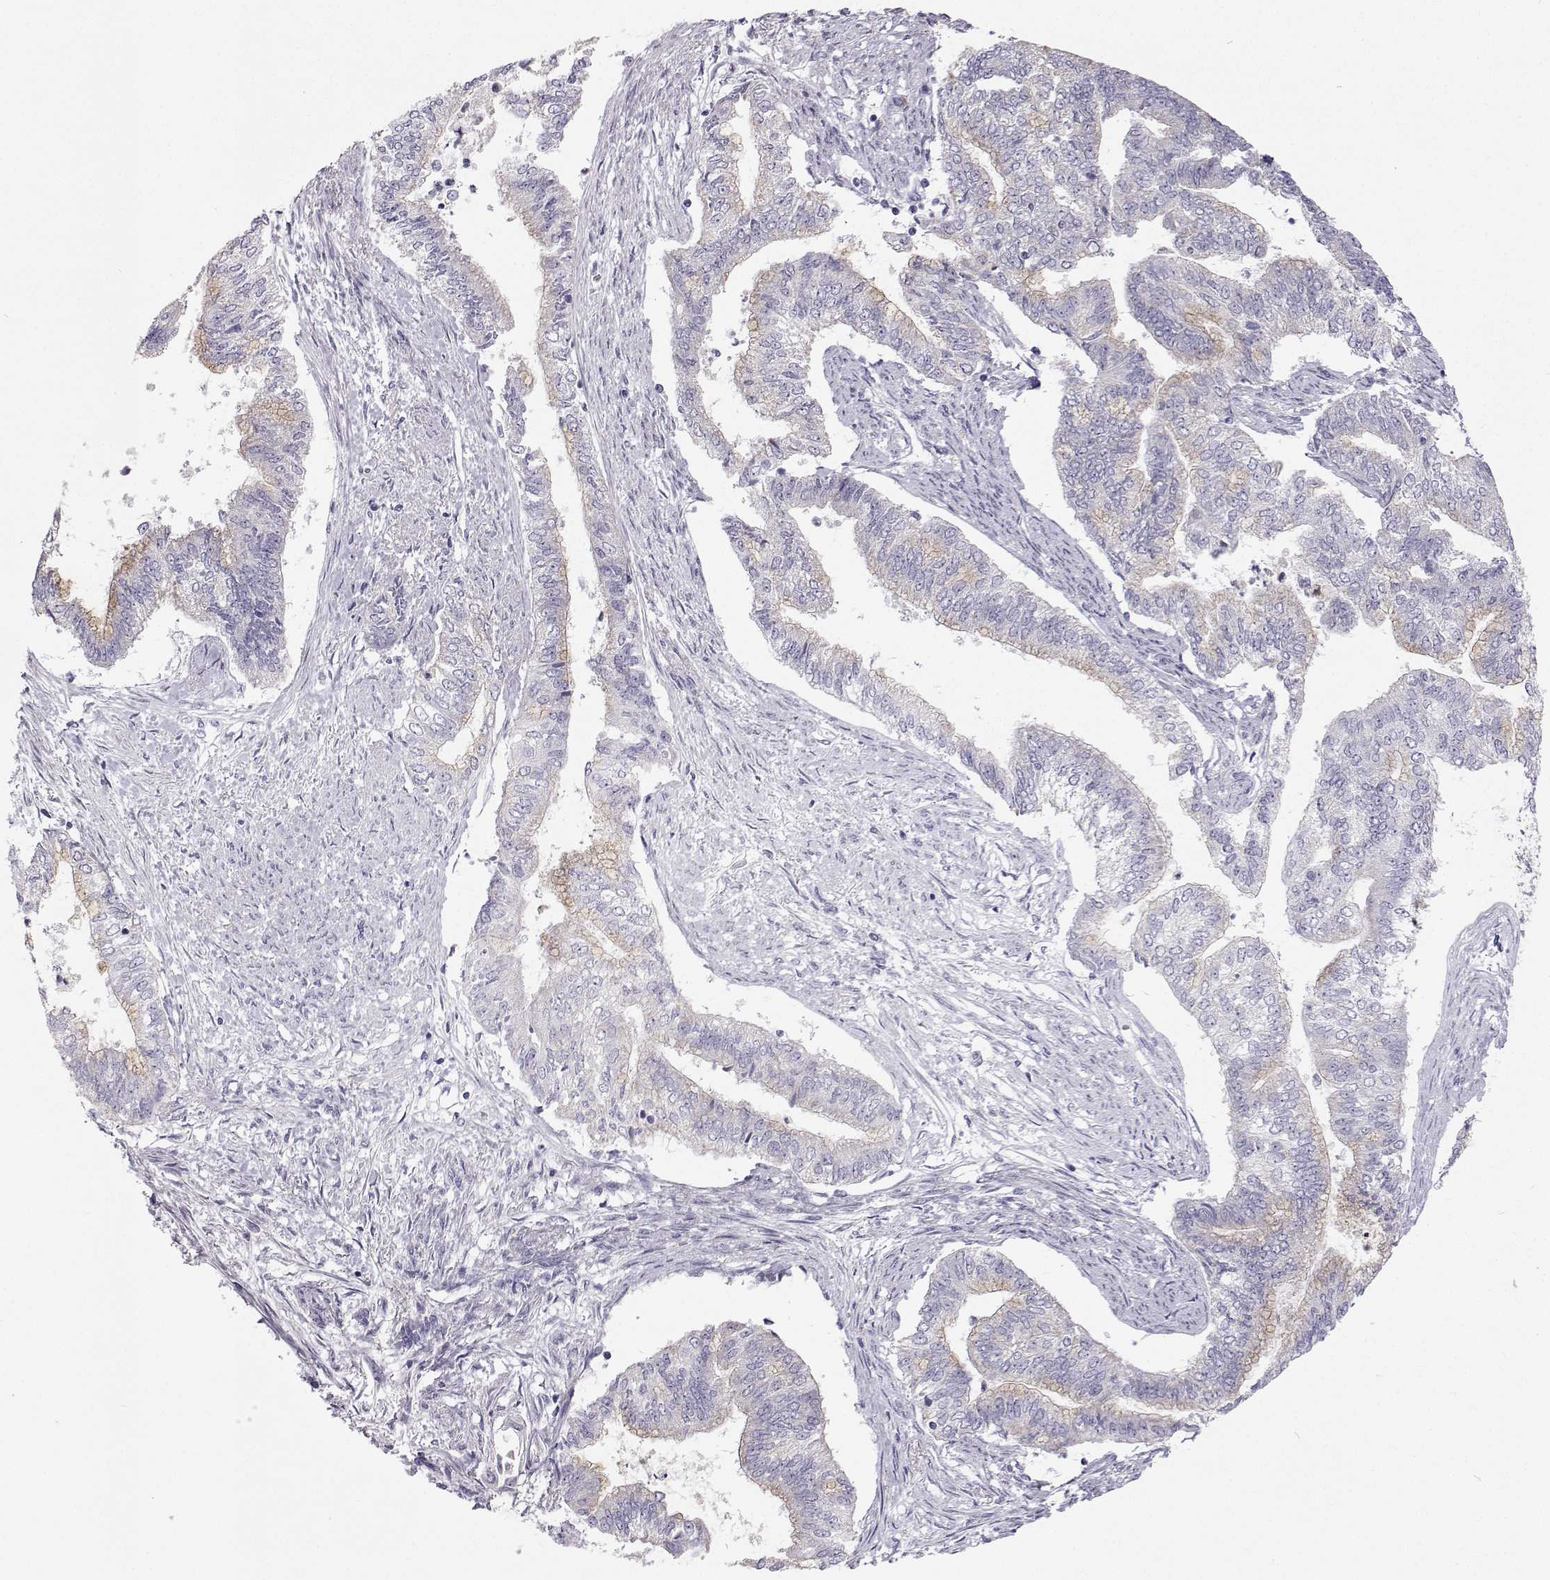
{"staining": {"intensity": "weak", "quantity": "<25%", "location": "cytoplasmic/membranous"}, "tissue": "endometrial cancer", "cell_type": "Tumor cells", "image_type": "cancer", "snomed": [{"axis": "morphology", "description": "Adenocarcinoma, NOS"}, {"axis": "topography", "description": "Endometrium"}], "caption": "This is an immunohistochemistry (IHC) histopathology image of human endometrial cancer. There is no positivity in tumor cells.", "gene": "CLN6", "patient": {"sex": "female", "age": 65}}